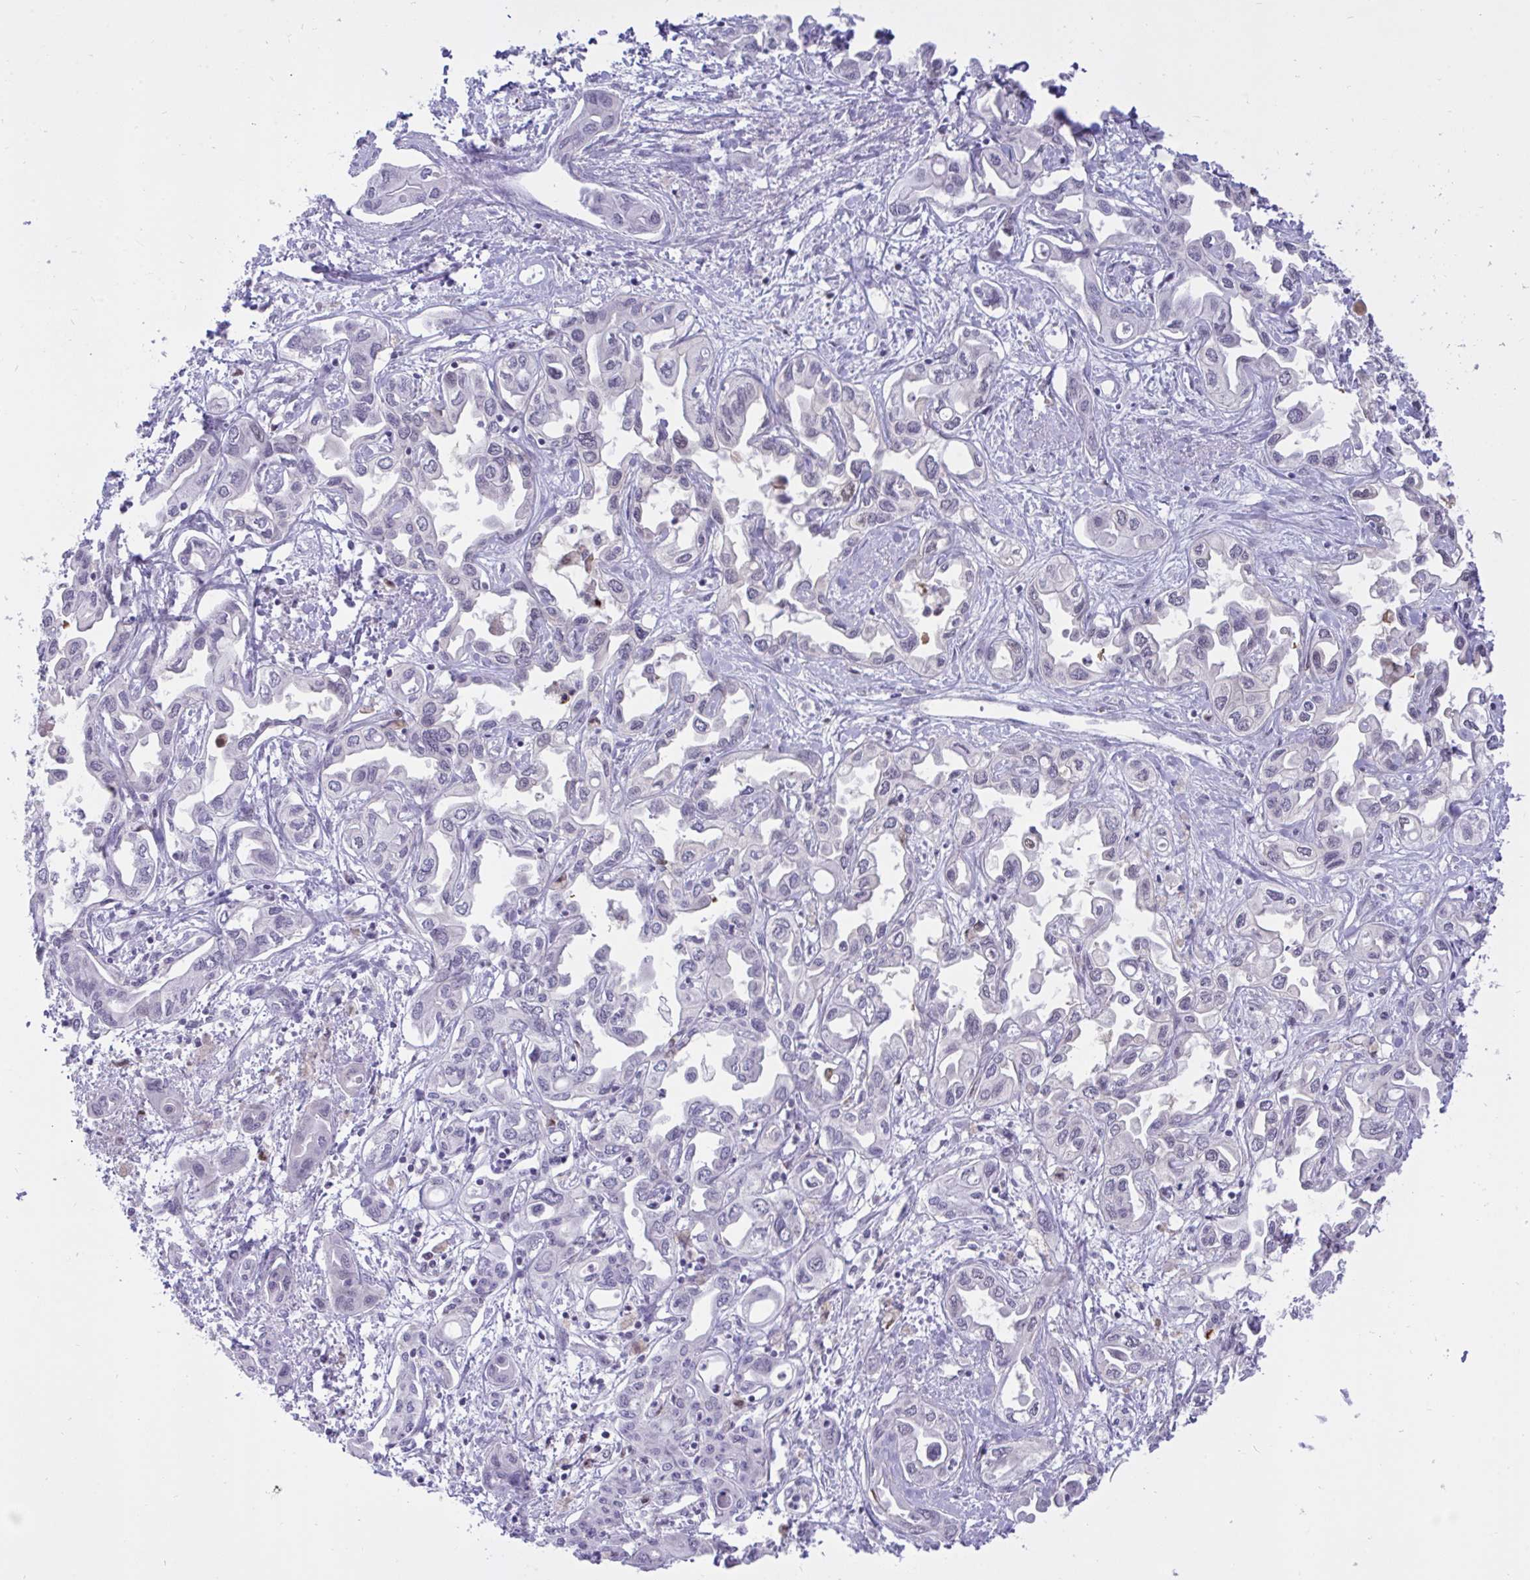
{"staining": {"intensity": "negative", "quantity": "none", "location": "none"}, "tissue": "liver cancer", "cell_type": "Tumor cells", "image_type": "cancer", "snomed": [{"axis": "morphology", "description": "Cholangiocarcinoma"}, {"axis": "topography", "description": "Liver"}], "caption": "DAB (3,3'-diaminobenzidine) immunohistochemical staining of liver cholangiocarcinoma displays no significant expression in tumor cells.", "gene": "EPOP", "patient": {"sex": "female", "age": 64}}